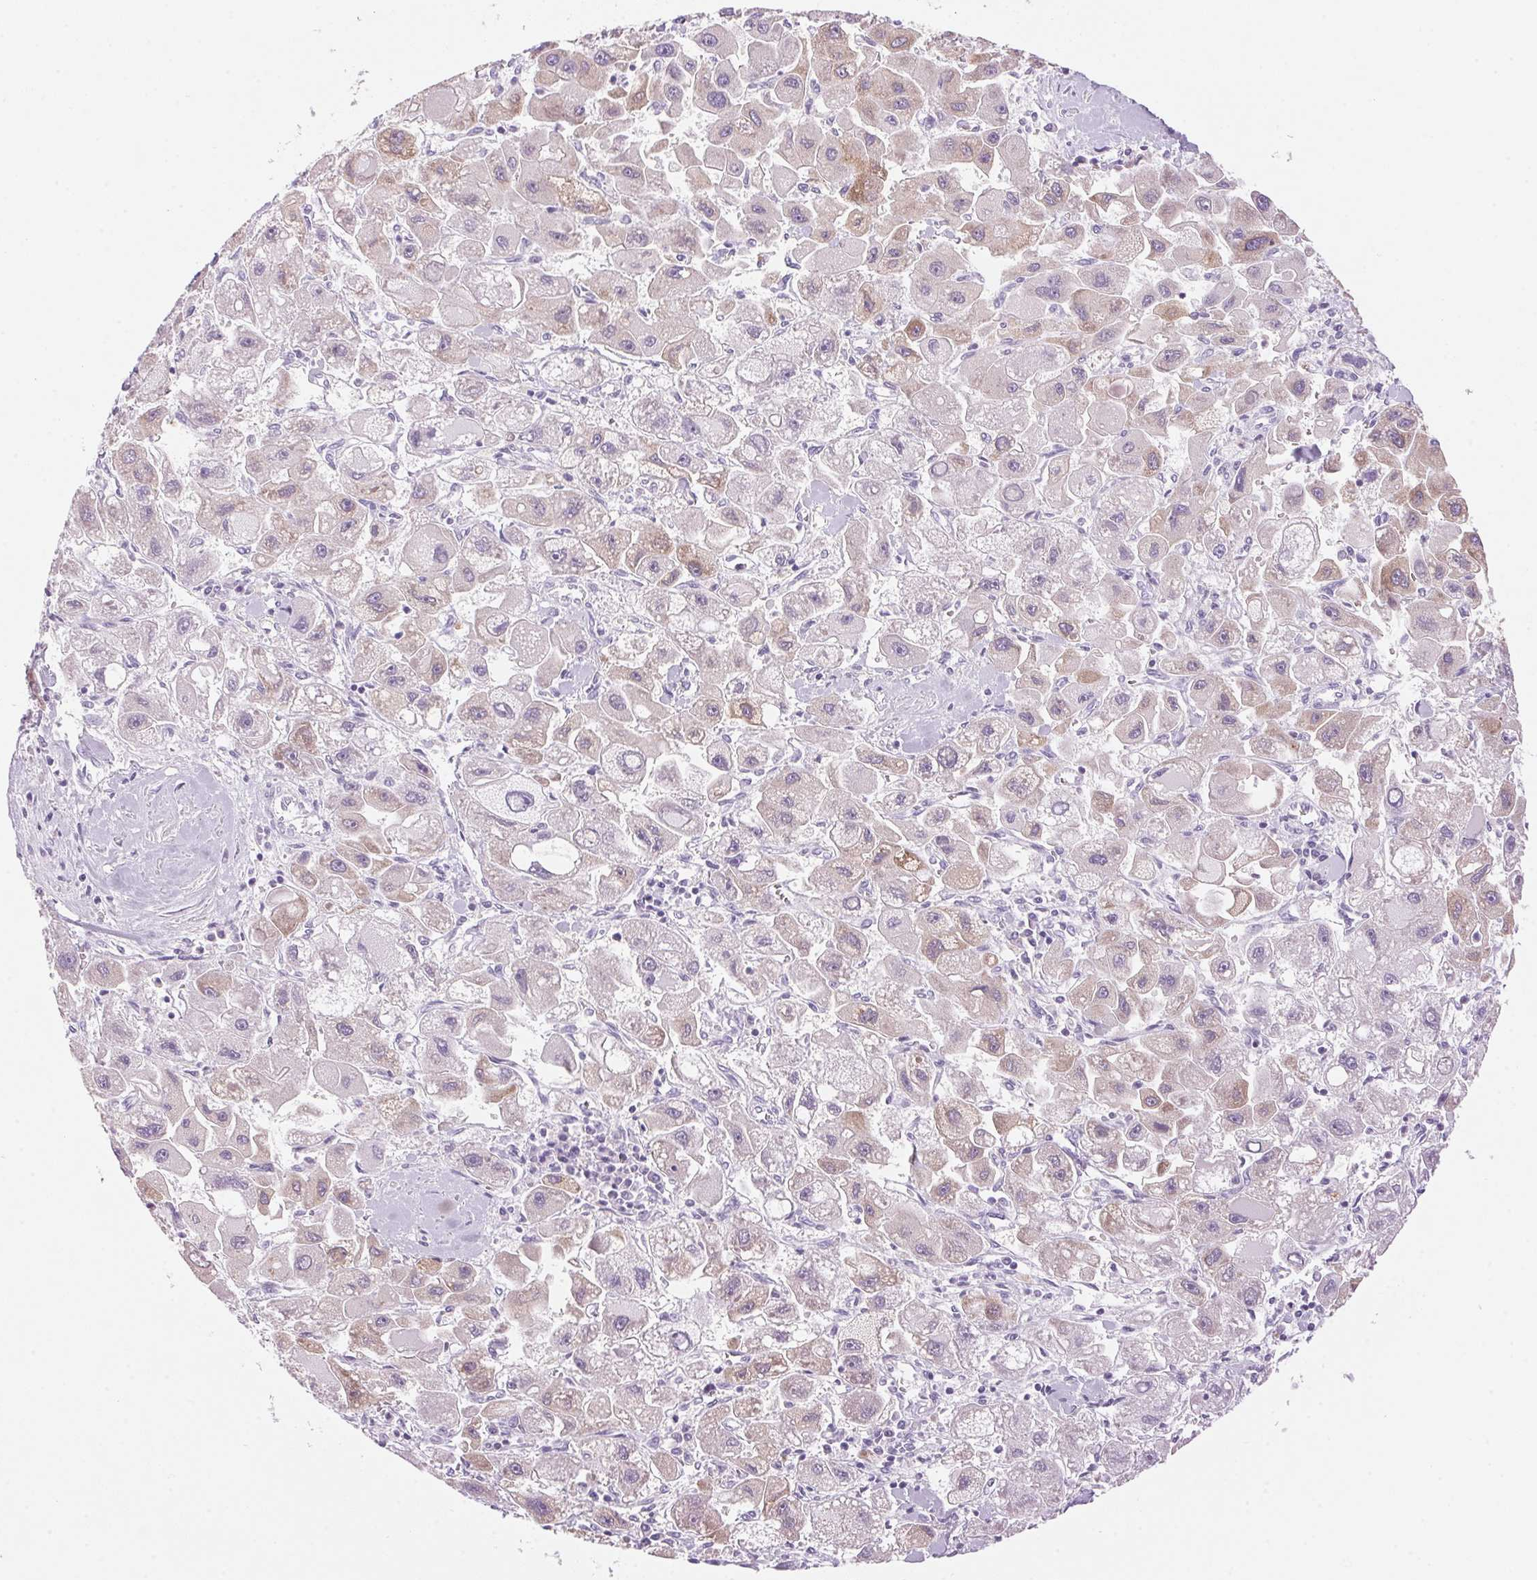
{"staining": {"intensity": "weak", "quantity": "25%-75%", "location": "cytoplasmic/membranous"}, "tissue": "liver cancer", "cell_type": "Tumor cells", "image_type": "cancer", "snomed": [{"axis": "morphology", "description": "Carcinoma, Hepatocellular, NOS"}, {"axis": "topography", "description": "Liver"}], "caption": "Protein staining of liver cancer (hepatocellular carcinoma) tissue reveals weak cytoplasmic/membranous expression in about 25%-75% of tumor cells.", "gene": "HSD17B2", "patient": {"sex": "male", "age": 24}}